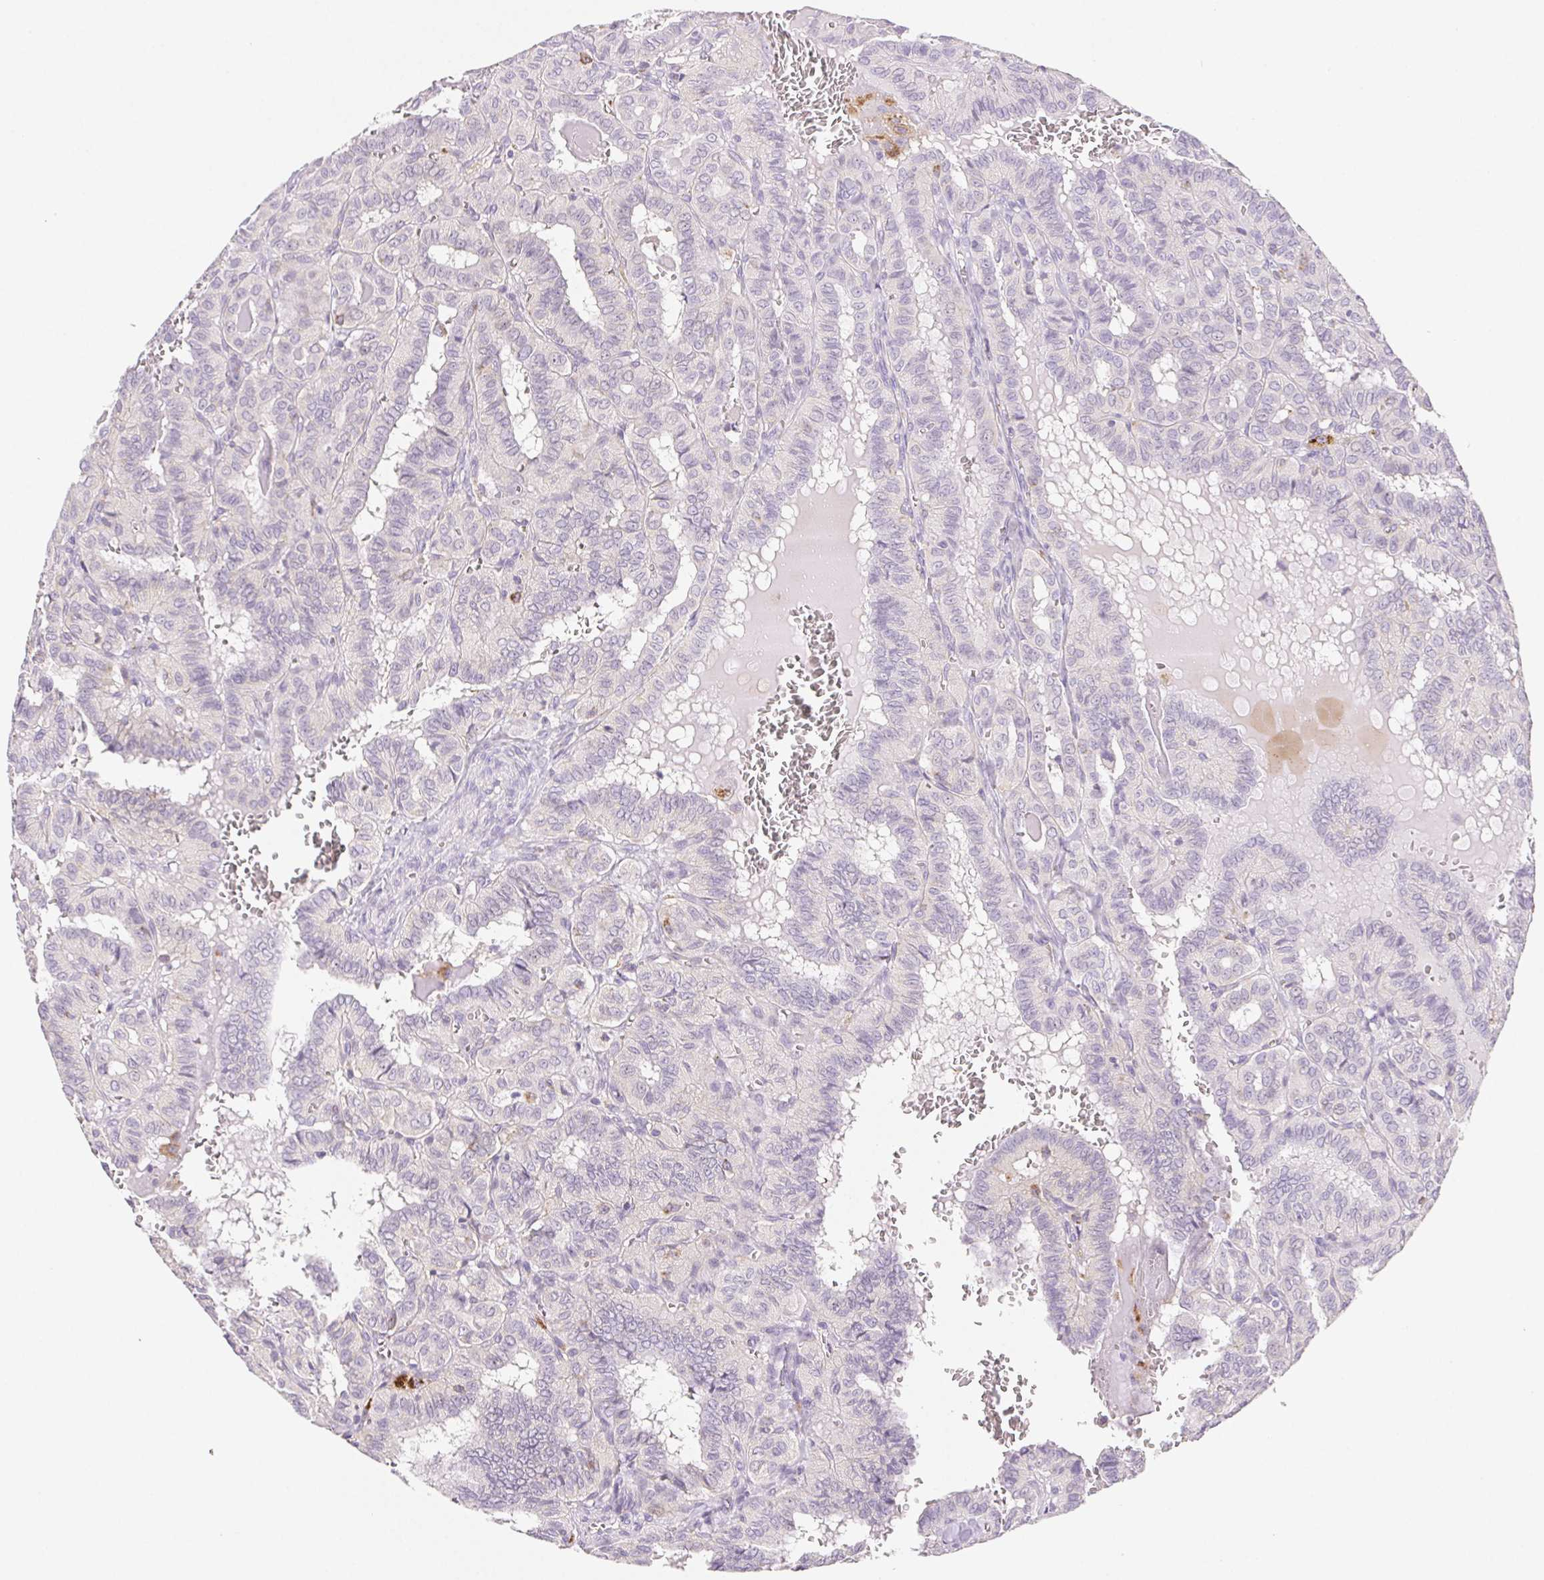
{"staining": {"intensity": "negative", "quantity": "none", "location": "none"}, "tissue": "thyroid cancer", "cell_type": "Tumor cells", "image_type": "cancer", "snomed": [{"axis": "morphology", "description": "Papillary adenocarcinoma, NOS"}, {"axis": "topography", "description": "Thyroid gland"}], "caption": "IHC micrograph of neoplastic tissue: thyroid cancer stained with DAB (3,3'-diaminobenzidine) reveals no significant protein expression in tumor cells. (Stains: DAB IHC with hematoxylin counter stain, Microscopy: brightfield microscopy at high magnification).", "gene": "LIPA", "patient": {"sex": "female", "age": 21}}